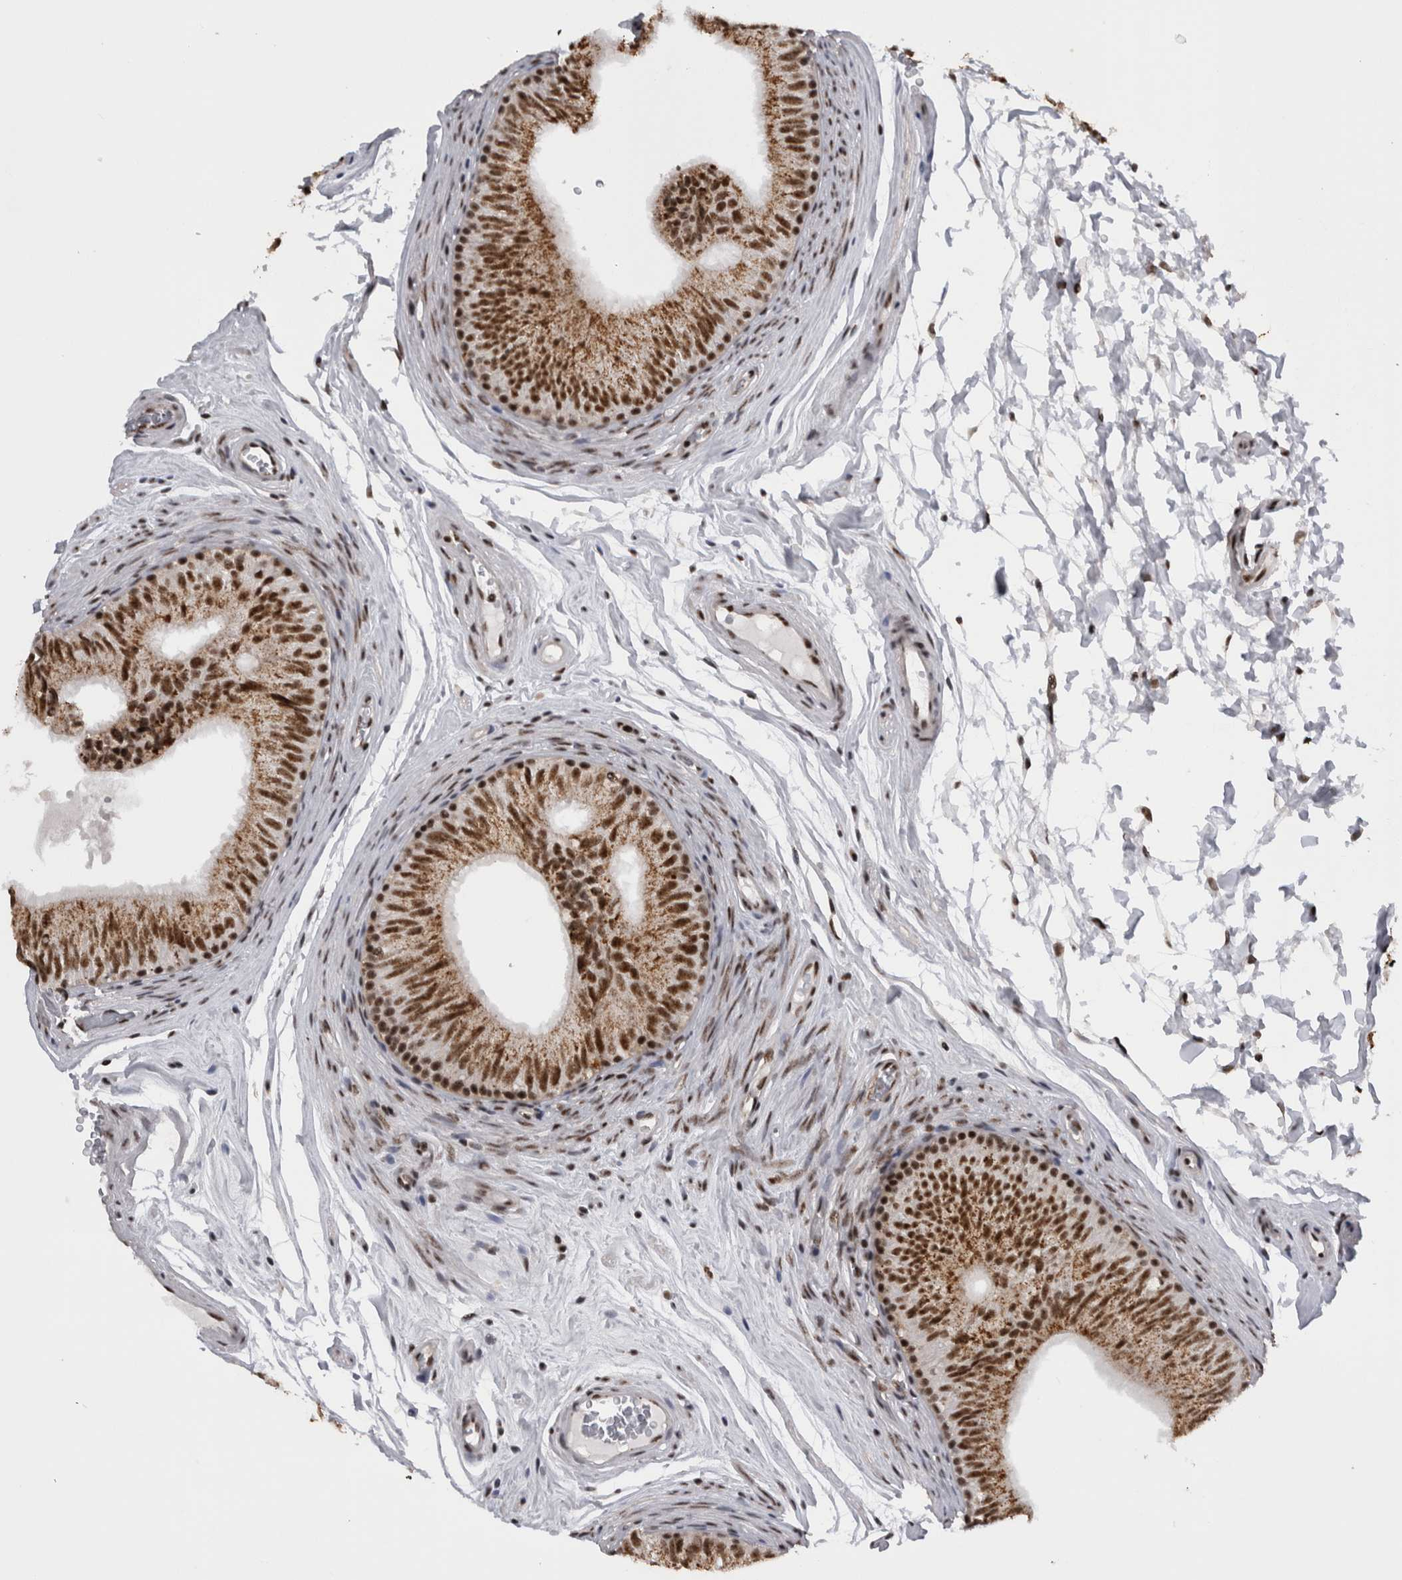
{"staining": {"intensity": "strong", "quantity": ">75%", "location": "nuclear"}, "tissue": "epididymis", "cell_type": "Glandular cells", "image_type": "normal", "snomed": [{"axis": "morphology", "description": "Normal tissue, NOS"}, {"axis": "topography", "description": "Epididymis"}], "caption": "Immunohistochemistry (IHC) histopathology image of unremarkable human epididymis stained for a protein (brown), which exhibits high levels of strong nuclear expression in about >75% of glandular cells.", "gene": "CDK11A", "patient": {"sex": "male", "age": 36}}